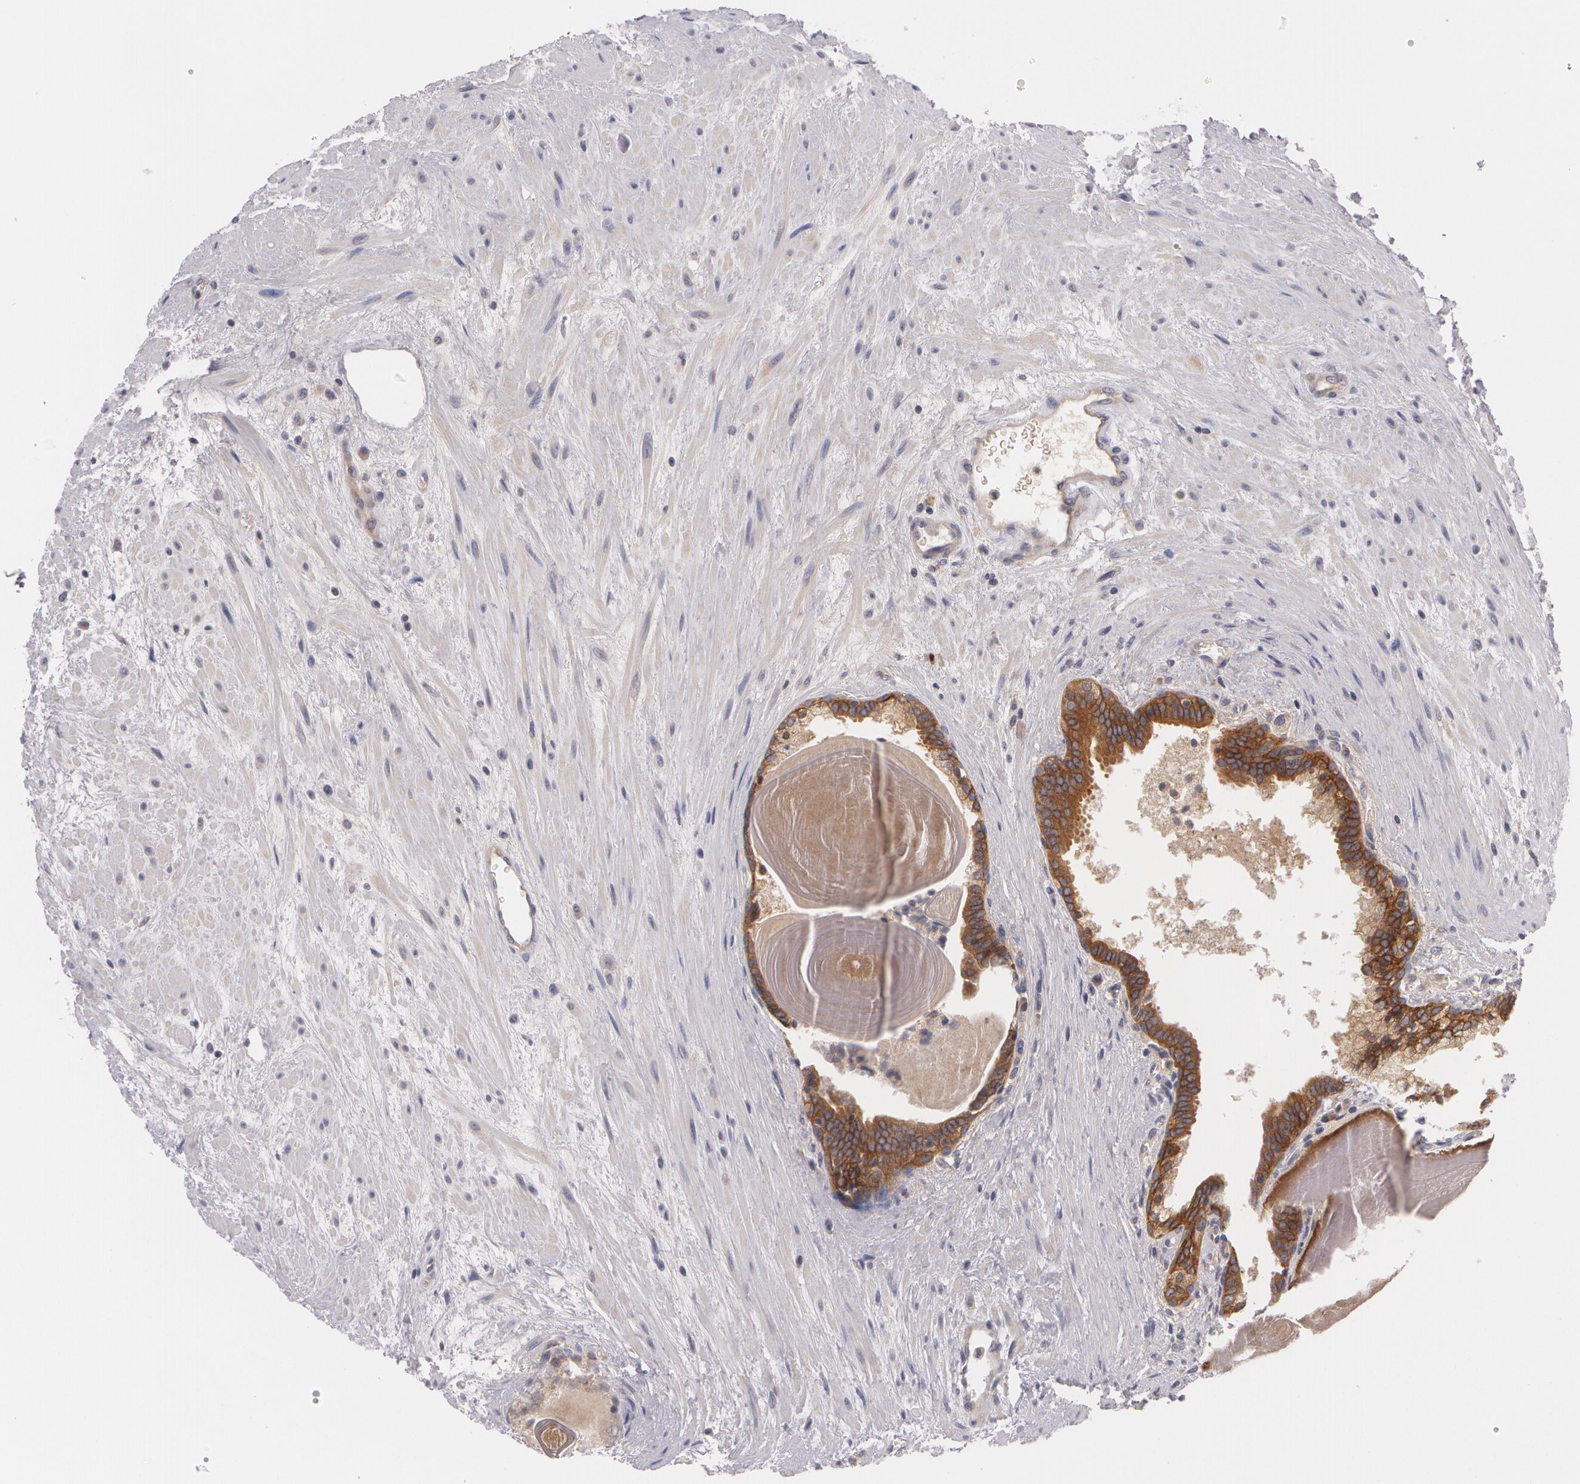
{"staining": {"intensity": "moderate", "quantity": ">75%", "location": "cytoplasmic/membranous"}, "tissue": "prostate", "cell_type": "Glandular cells", "image_type": "normal", "snomed": [{"axis": "morphology", "description": "Normal tissue, NOS"}, {"axis": "topography", "description": "Prostate"}], "caption": "This photomicrograph displays unremarkable prostate stained with IHC to label a protein in brown. The cytoplasmic/membranous of glandular cells show moderate positivity for the protein. Nuclei are counter-stained blue.", "gene": "CASK", "patient": {"sex": "male", "age": 65}}